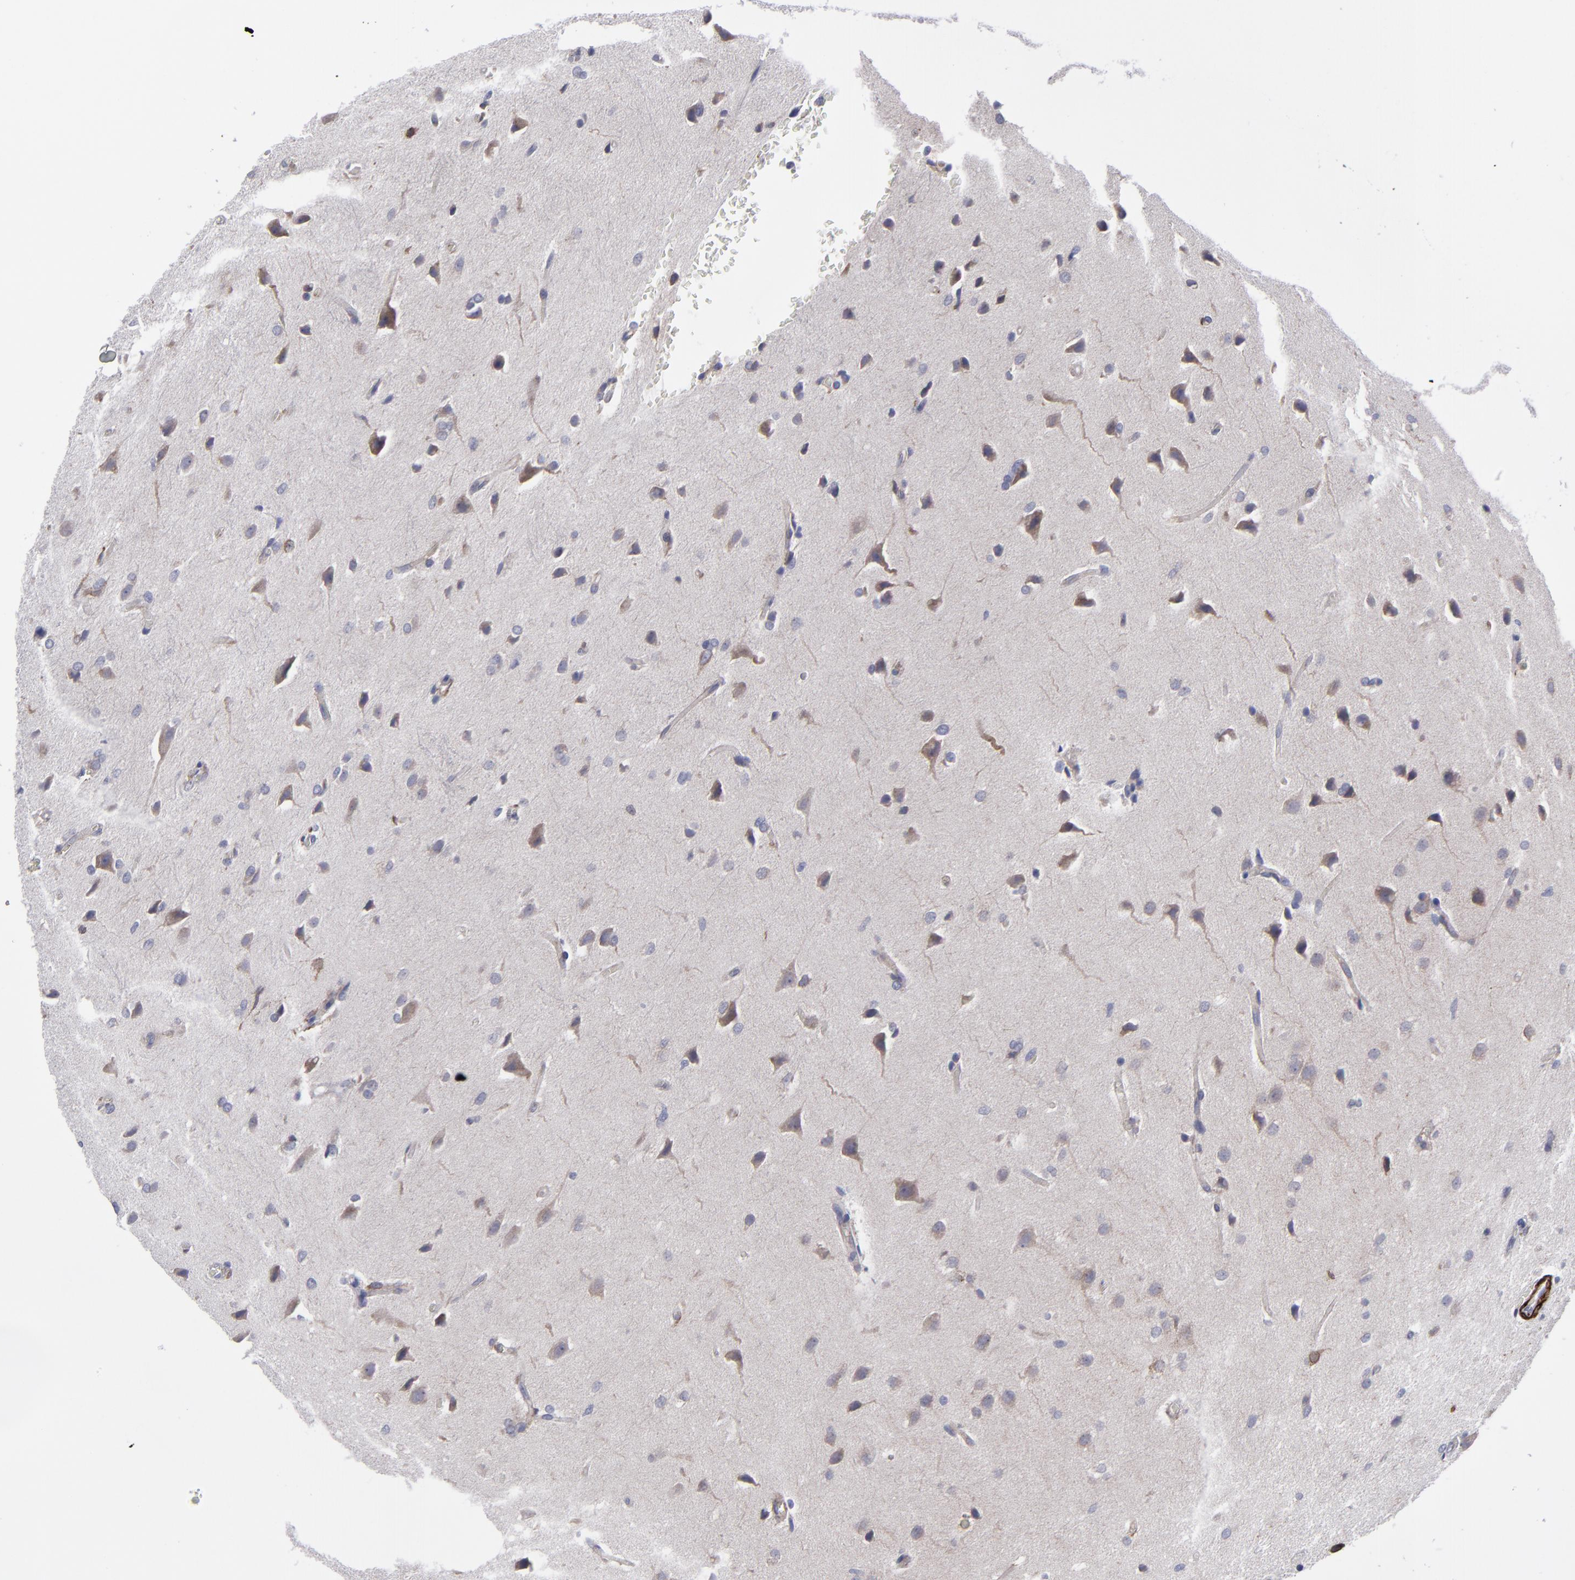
{"staining": {"intensity": "weak", "quantity": "<25%", "location": "cytoplasmic/membranous"}, "tissue": "glioma", "cell_type": "Tumor cells", "image_type": "cancer", "snomed": [{"axis": "morphology", "description": "Glioma, malignant, High grade"}, {"axis": "topography", "description": "Brain"}], "caption": "Human malignant high-grade glioma stained for a protein using immunohistochemistry (IHC) displays no staining in tumor cells.", "gene": "SLMAP", "patient": {"sex": "male", "age": 68}}